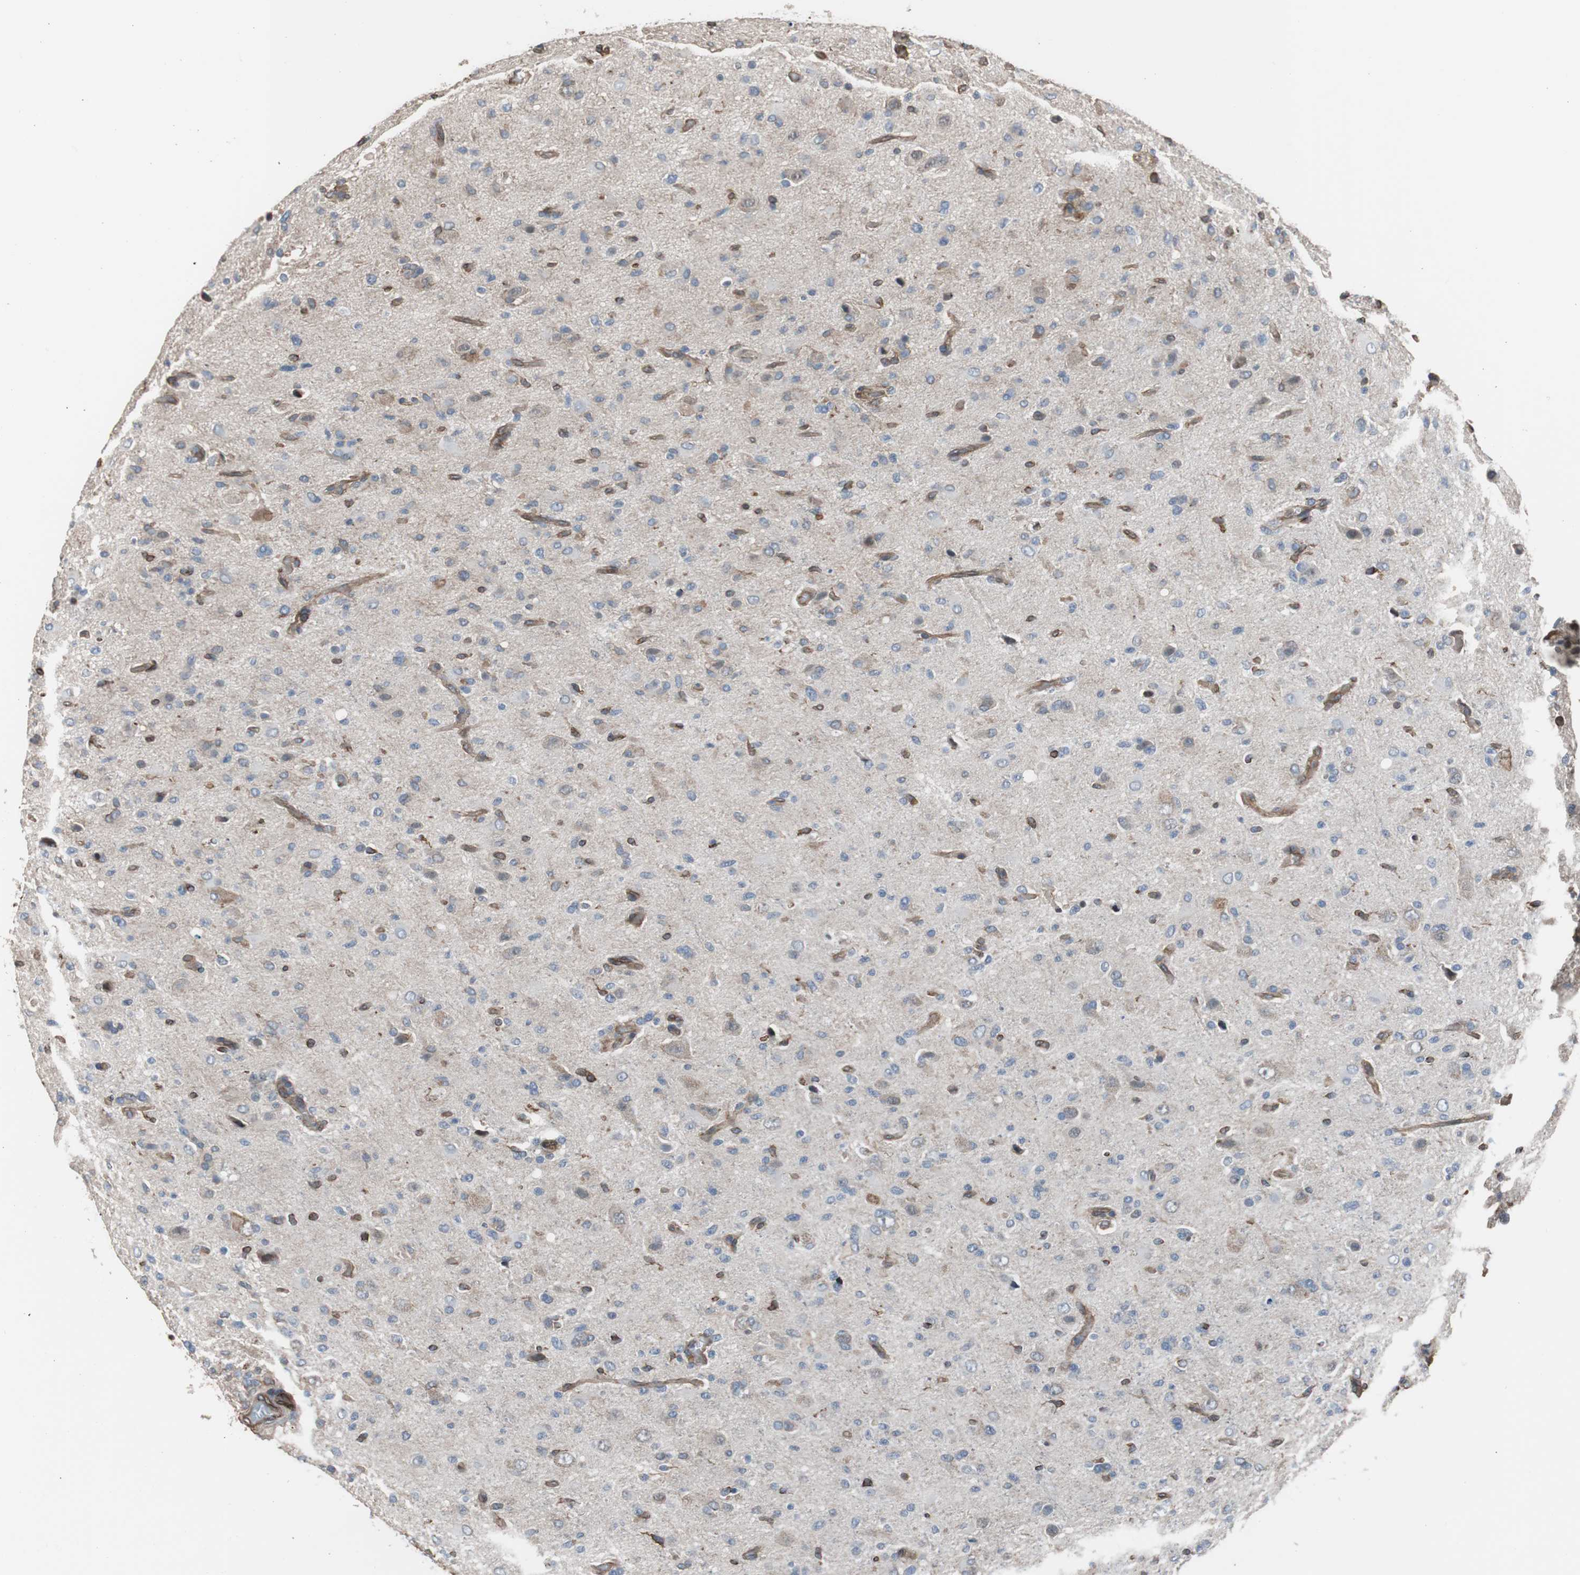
{"staining": {"intensity": "moderate", "quantity": "25%-75%", "location": "cytoplasmic/membranous"}, "tissue": "glioma", "cell_type": "Tumor cells", "image_type": "cancer", "snomed": [{"axis": "morphology", "description": "Glioma, malignant, High grade"}, {"axis": "topography", "description": "Brain"}], "caption": "A histopathology image showing moderate cytoplasmic/membranous expression in approximately 25%-75% of tumor cells in glioma, as visualized by brown immunohistochemical staining.", "gene": "KIF3B", "patient": {"sex": "male", "age": 71}}